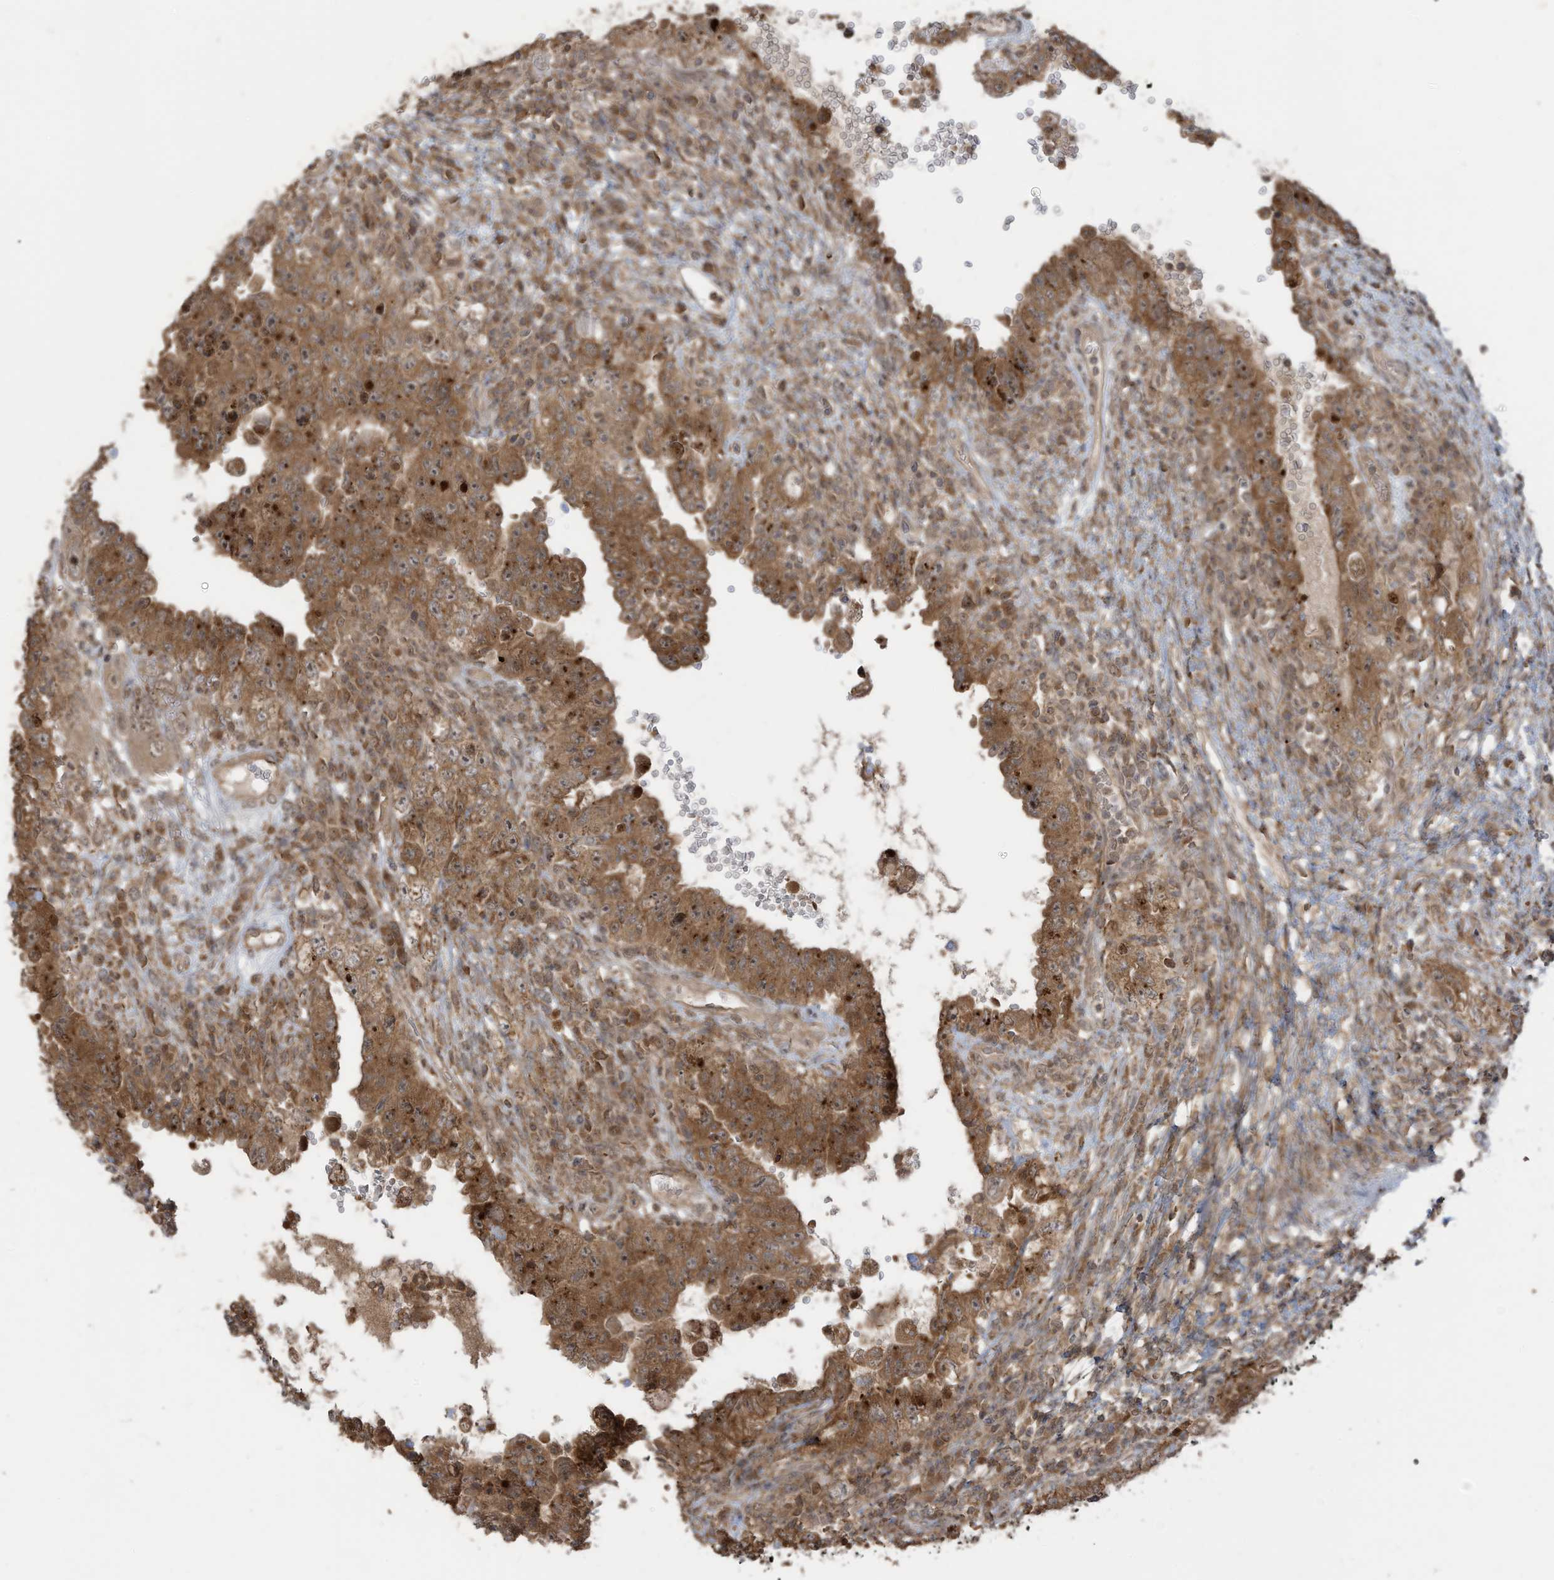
{"staining": {"intensity": "moderate", "quantity": ">75%", "location": "cytoplasmic/membranous,nuclear"}, "tissue": "testis cancer", "cell_type": "Tumor cells", "image_type": "cancer", "snomed": [{"axis": "morphology", "description": "Carcinoma, Embryonal, NOS"}, {"axis": "topography", "description": "Testis"}], "caption": "This photomicrograph exhibits embryonal carcinoma (testis) stained with immunohistochemistry to label a protein in brown. The cytoplasmic/membranous and nuclear of tumor cells show moderate positivity for the protein. Nuclei are counter-stained blue.", "gene": "CARF", "patient": {"sex": "male", "age": 26}}